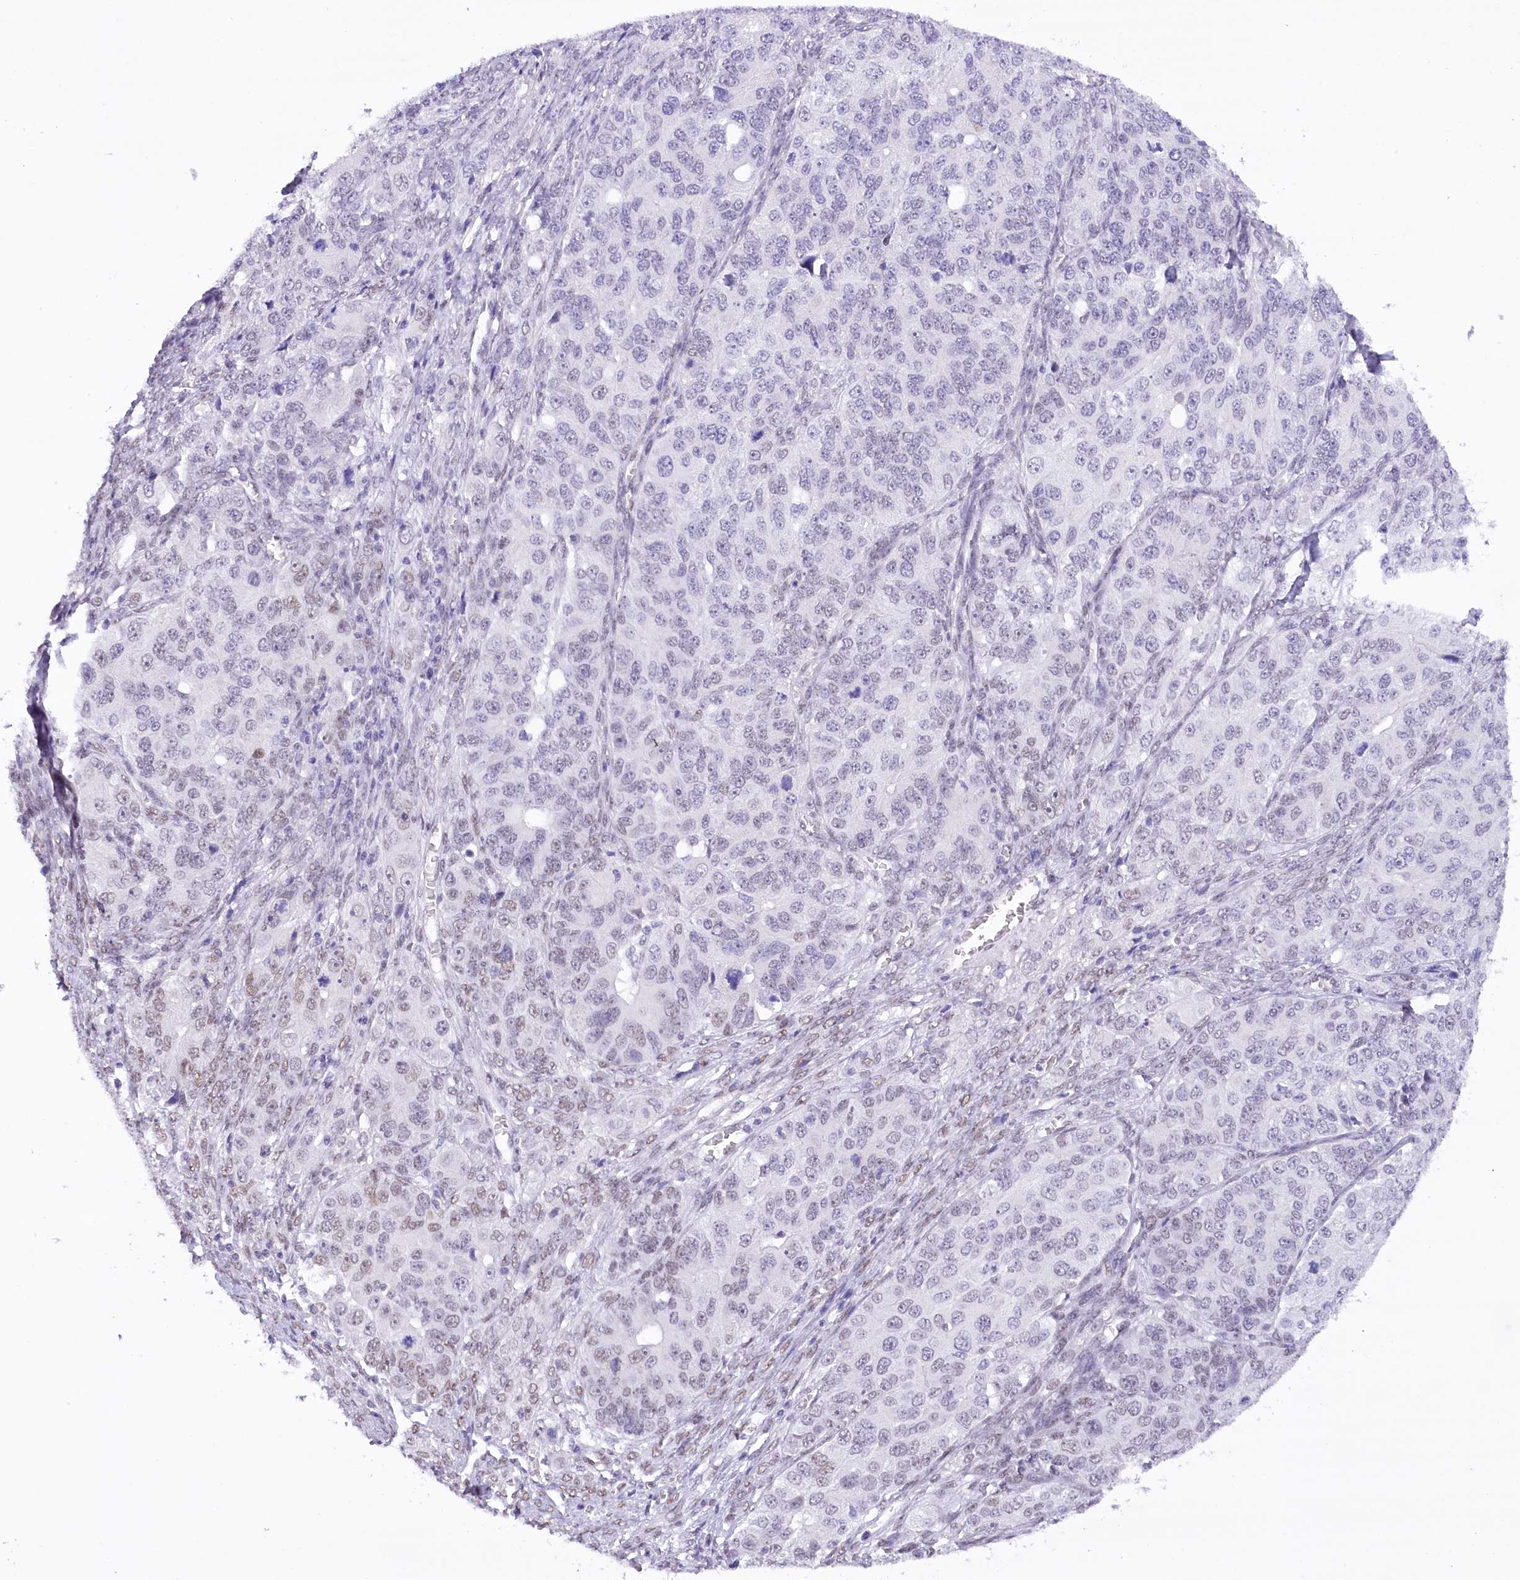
{"staining": {"intensity": "negative", "quantity": "none", "location": "none"}, "tissue": "ovarian cancer", "cell_type": "Tumor cells", "image_type": "cancer", "snomed": [{"axis": "morphology", "description": "Carcinoma, endometroid"}, {"axis": "topography", "description": "Ovary"}], "caption": "Human ovarian endometroid carcinoma stained for a protein using immunohistochemistry (IHC) demonstrates no expression in tumor cells.", "gene": "HNRNPA0", "patient": {"sex": "female", "age": 51}}